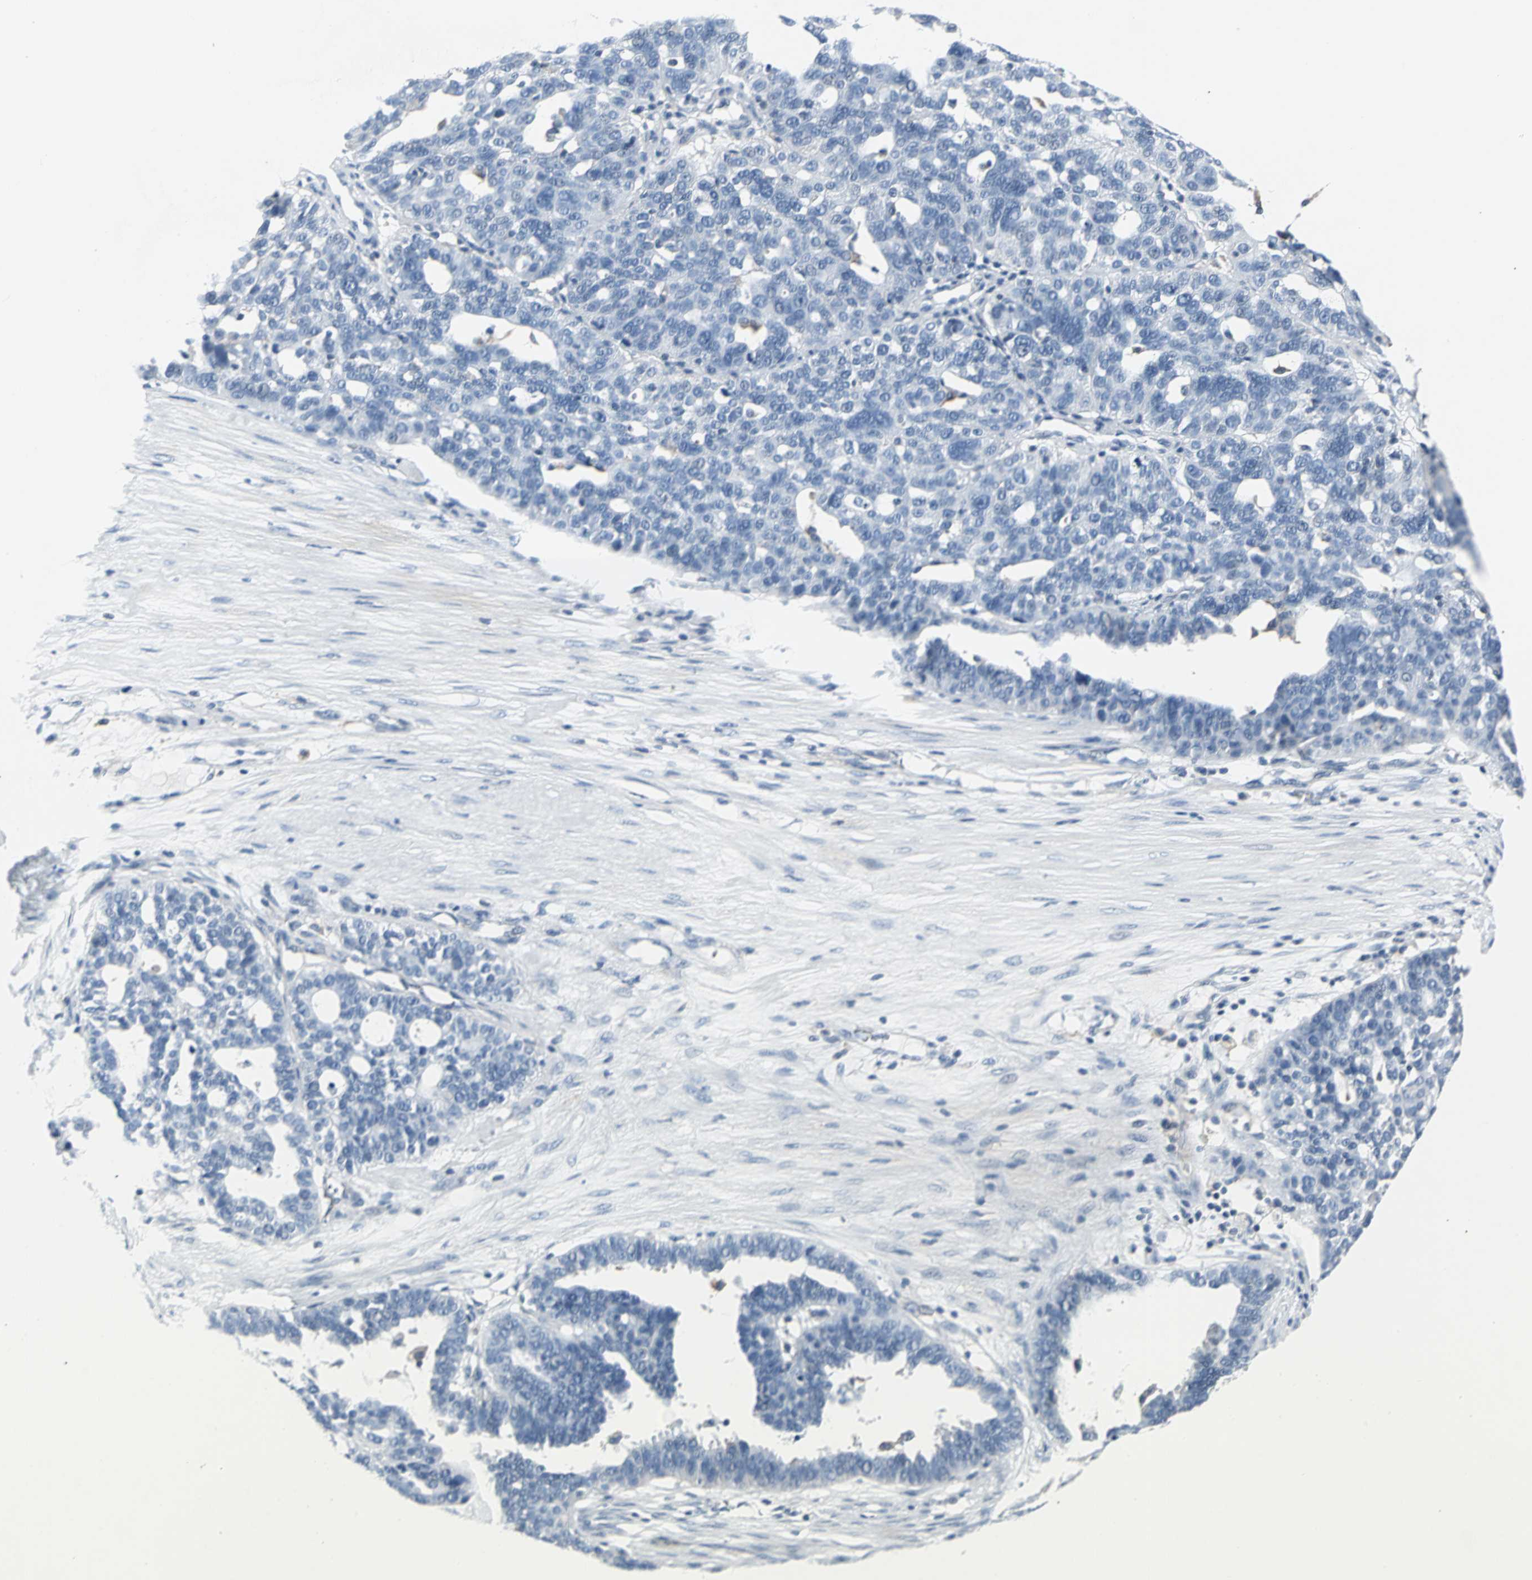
{"staining": {"intensity": "negative", "quantity": "none", "location": "none"}, "tissue": "ovarian cancer", "cell_type": "Tumor cells", "image_type": "cancer", "snomed": [{"axis": "morphology", "description": "Cystadenocarcinoma, serous, NOS"}, {"axis": "topography", "description": "Ovary"}], "caption": "This micrograph is of ovarian serous cystadenocarcinoma stained with IHC to label a protein in brown with the nuclei are counter-stained blue. There is no positivity in tumor cells.", "gene": "IQGAP2", "patient": {"sex": "female", "age": 59}}